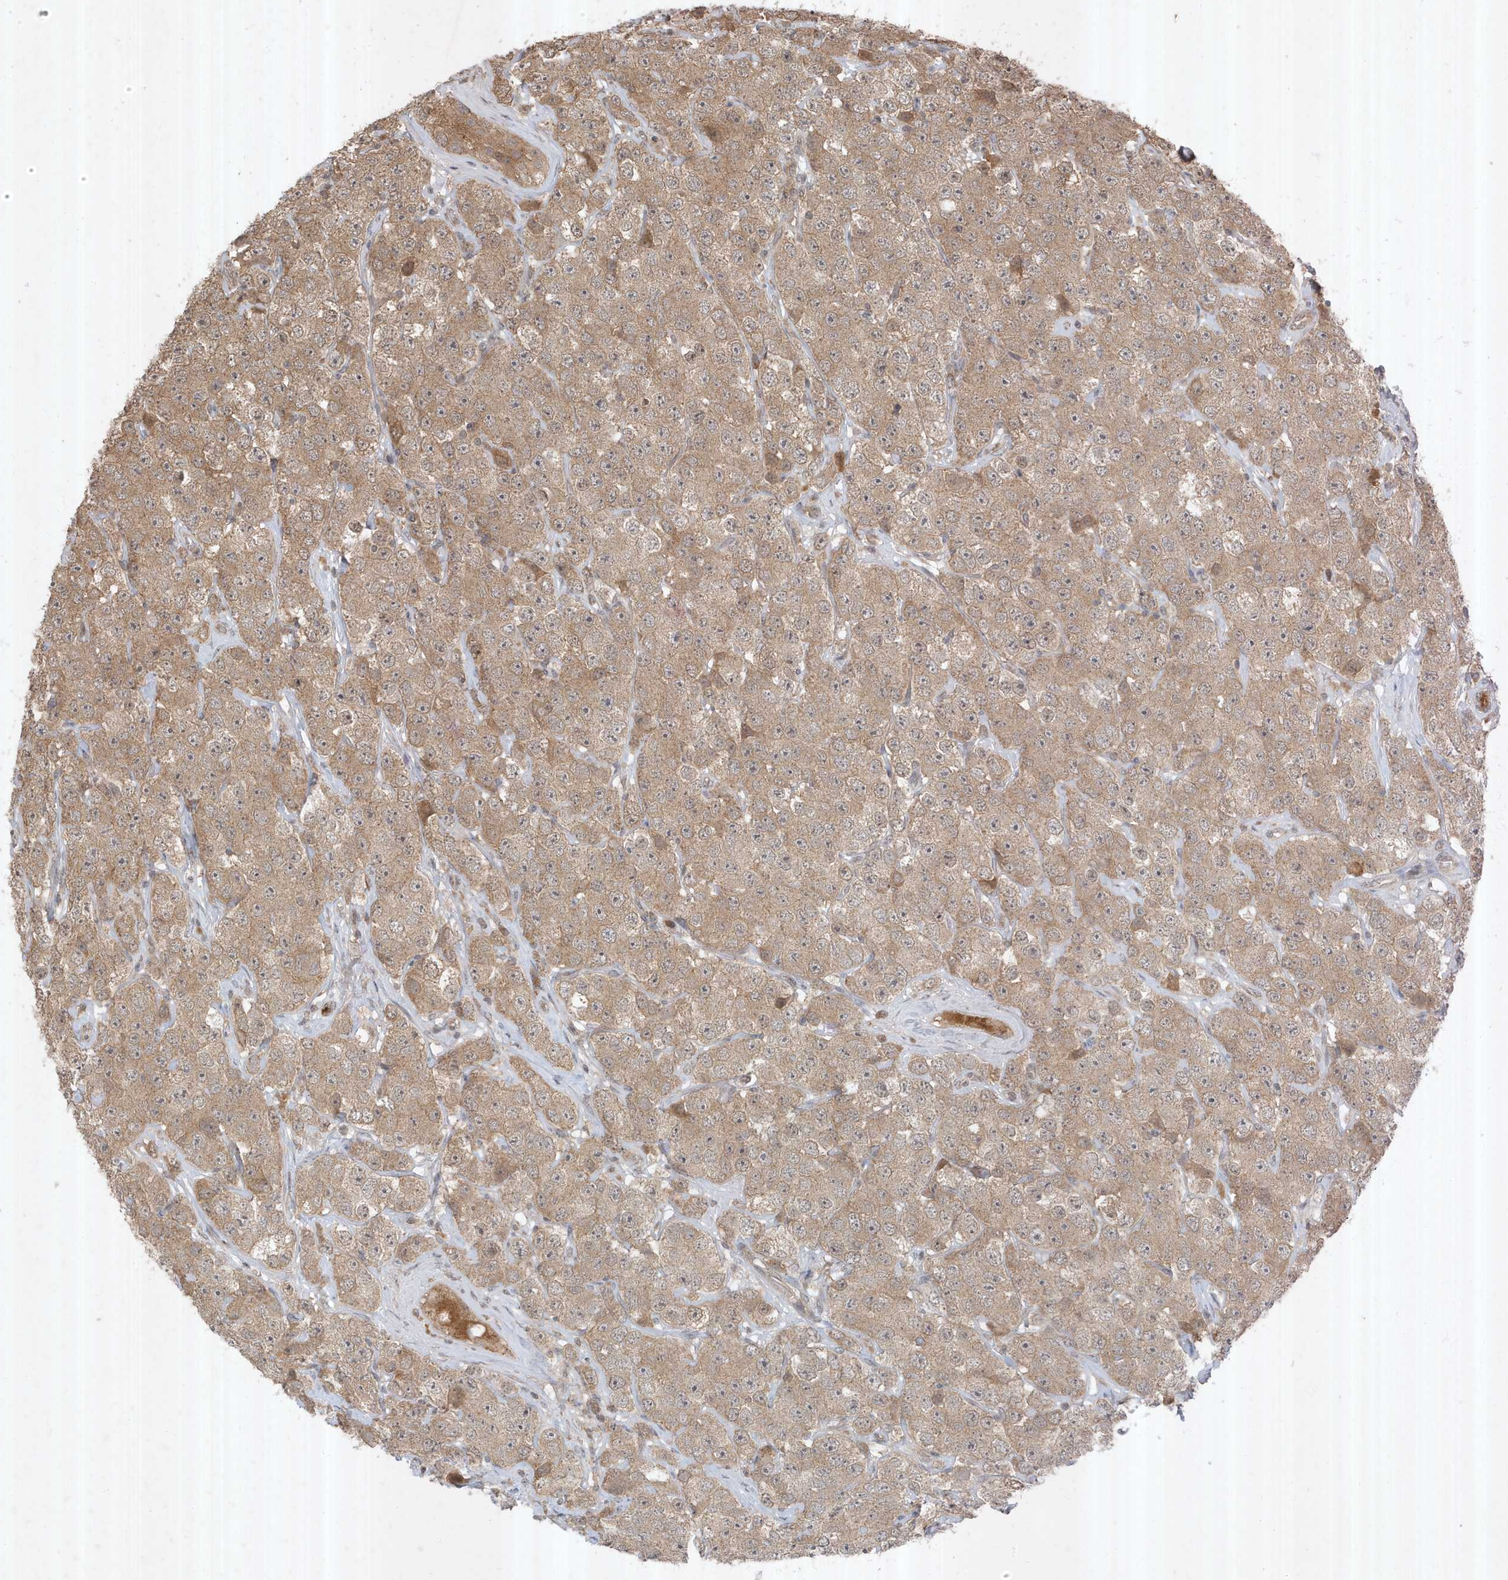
{"staining": {"intensity": "moderate", "quantity": ">75%", "location": "cytoplasmic/membranous"}, "tissue": "testis cancer", "cell_type": "Tumor cells", "image_type": "cancer", "snomed": [{"axis": "morphology", "description": "Seminoma, NOS"}, {"axis": "topography", "description": "Testis"}], "caption": "The photomicrograph exhibits immunohistochemical staining of testis cancer (seminoma). There is moderate cytoplasmic/membranous positivity is appreciated in approximately >75% of tumor cells.", "gene": "ABCB9", "patient": {"sex": "male", "age": 28}}